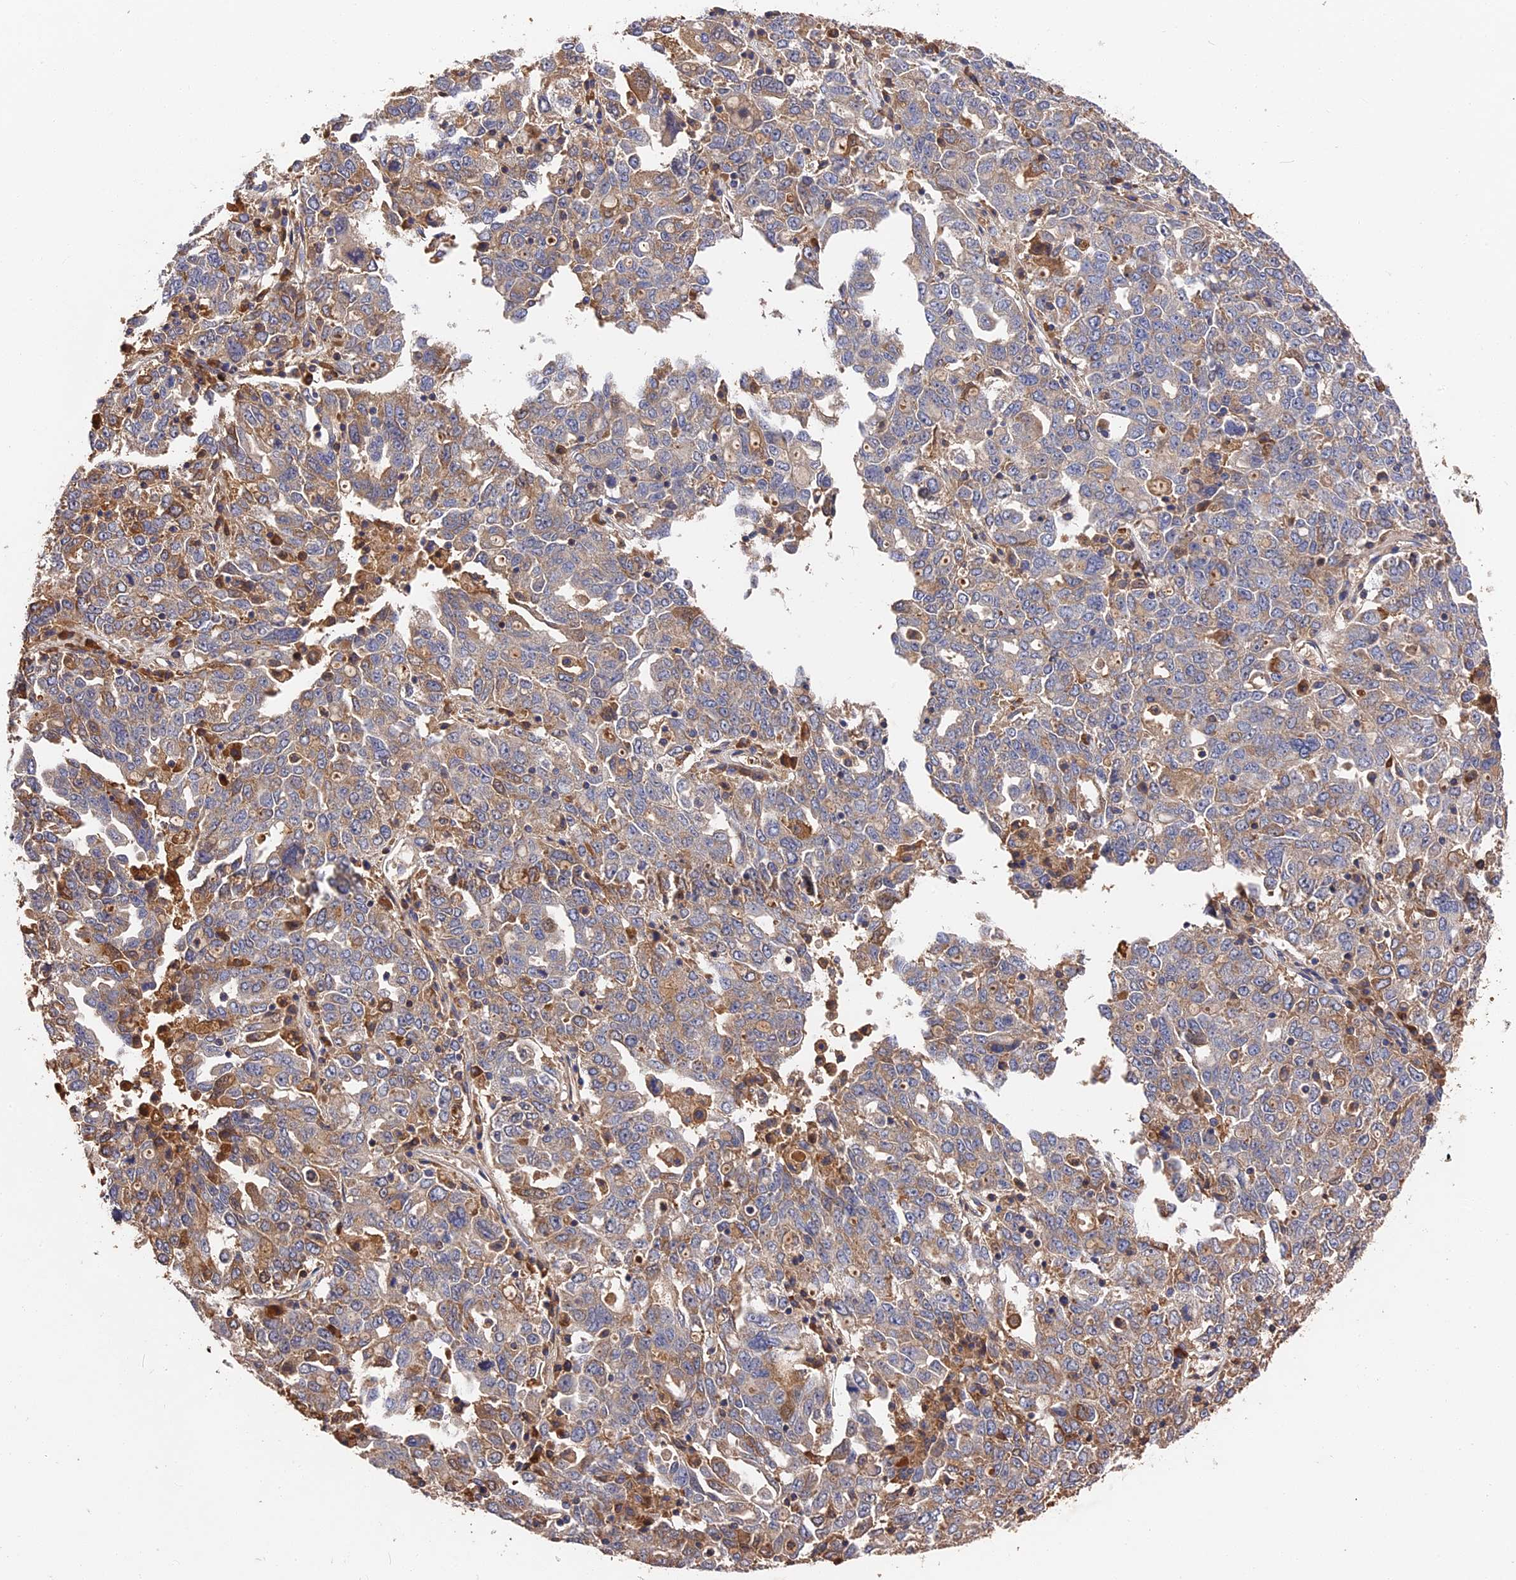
{"staining": {"intensity": "weak", "quantity": "<25%", "location": "cytoplasmic/membranous"}, "tissue": "ovarian cancer", "cell_type": "Tumor cells", "image_type": "cancer", "snomed": [{"axis": "morphology", "description": "Carcinoma, endometroid"}, {"axis": "topography", "description": "Ovary"}], "caption": "High magnification brightfield microscopy of ovarian endometroid carcinoma stained with DAB (3,3'-diaminobenzidine) (brown) and counterstained with hematoxylin (blue): tumor cells show no significant positivity.", "gene": "DHRS11", "patient": {"sex": "female", "age": 62}}